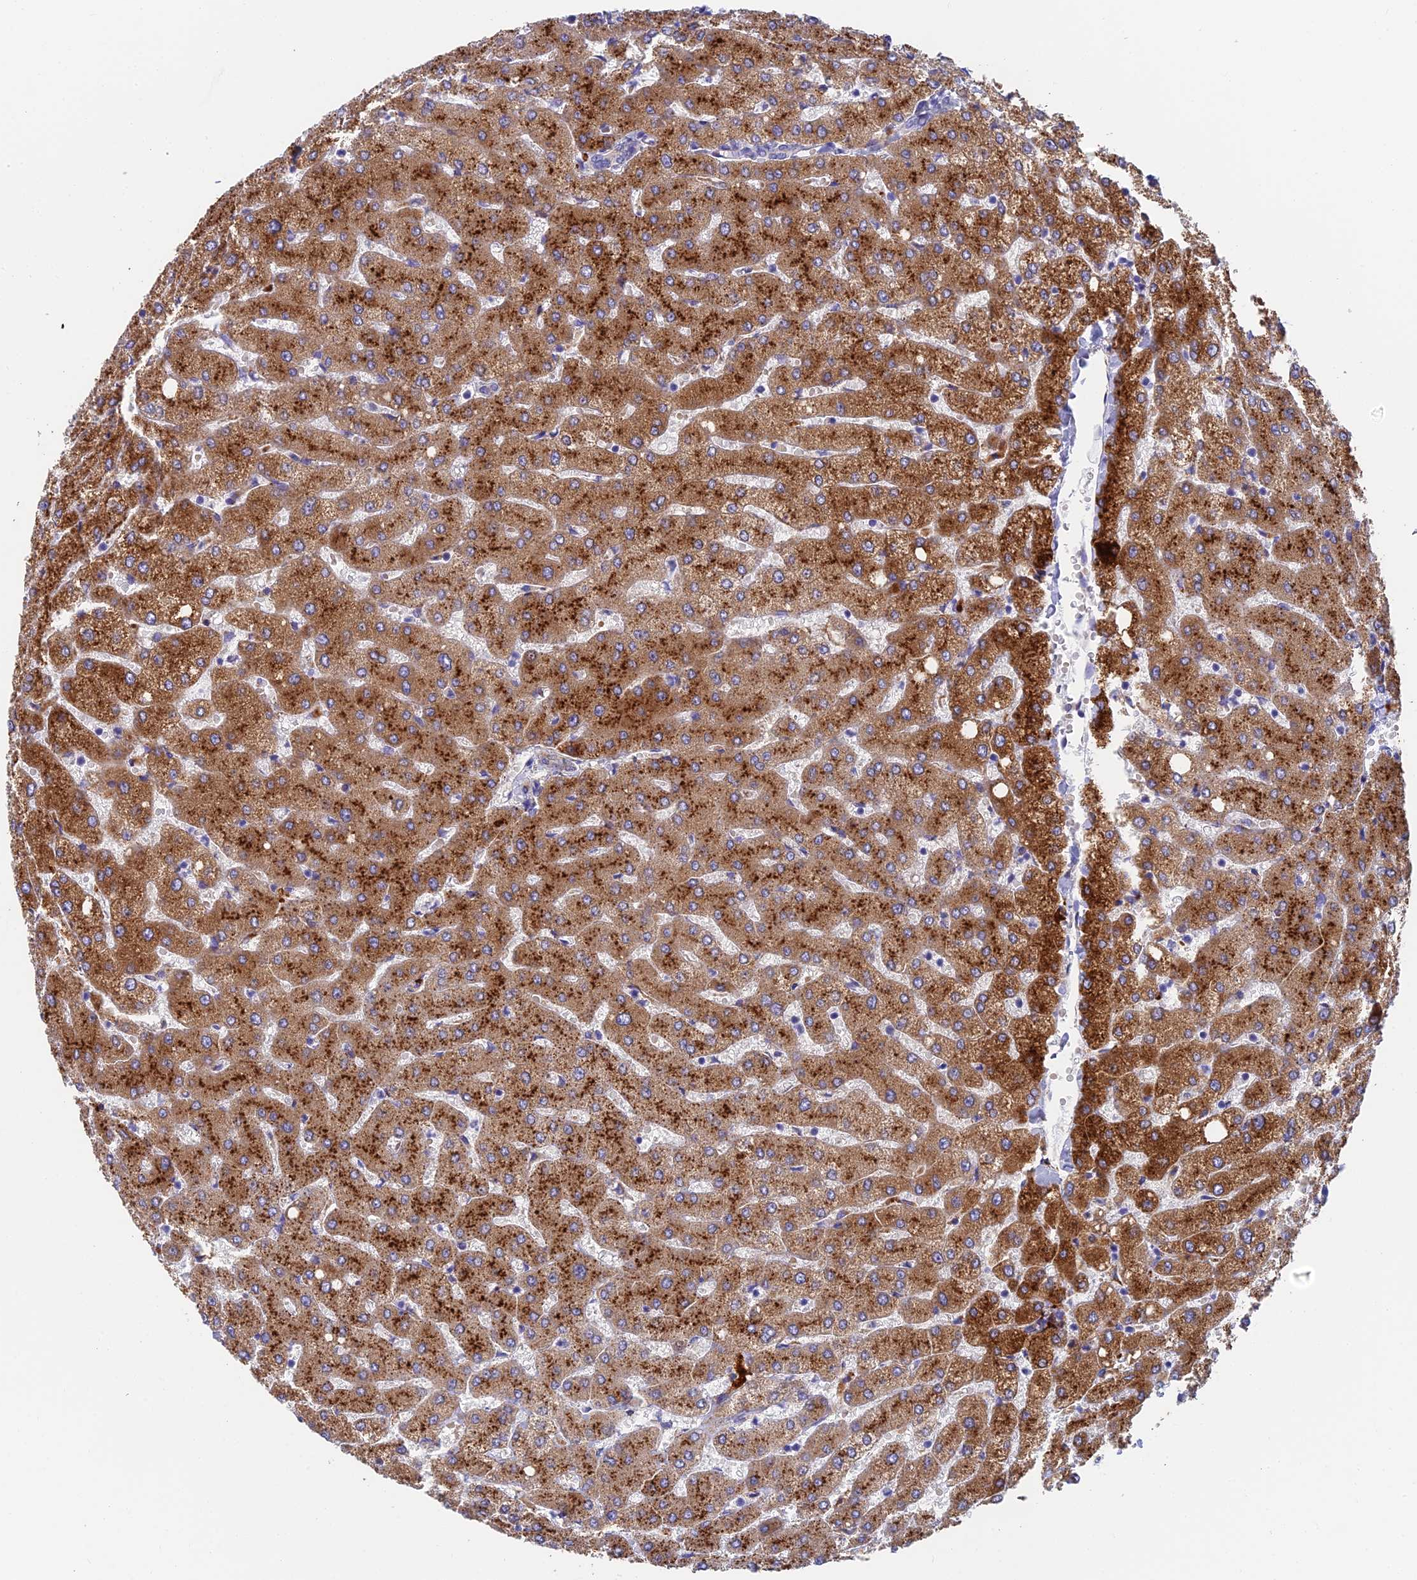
{"staining": {"intensity": "negative", "quantity": "none", "location": "none"}, "tissue": "liver", "cell_type": "Cholangiocytes", "image_type": "normal", "snomed": [{"axis": "morphology", "description": "Normal tissue, NOS"}, {"axis": "topography", "description": "Liver"}], "caption": "Immunohistochemical staining of benign human liver demonstrates no significant positivity in cholangiocytes.", "gene": "ADAMTS13", "patient": {"sex": "female", "age": 54}}